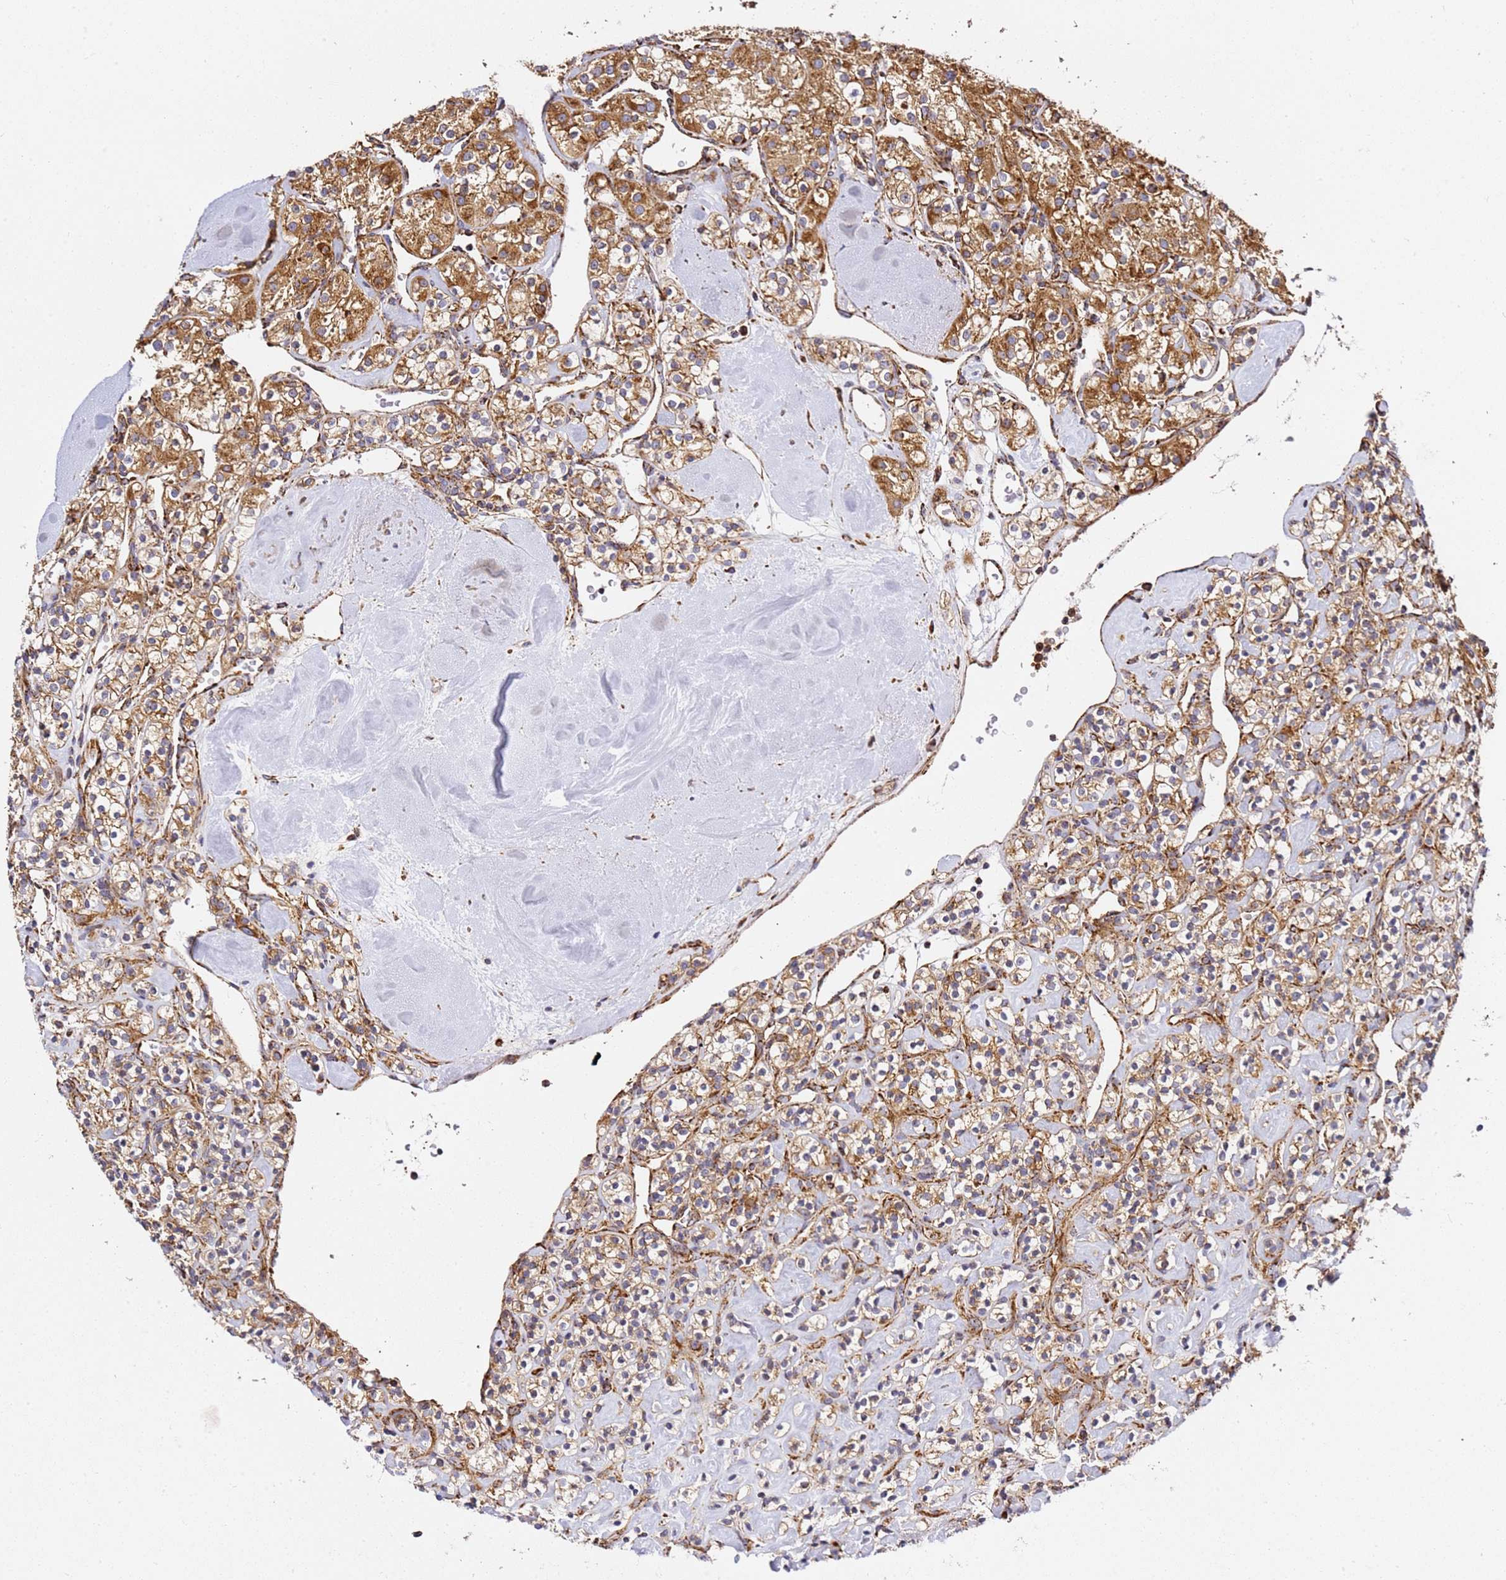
{"staining": {"intensity": "moderate", "quantity": ">75%", "location": "cytoplasmic/membranous"}, "tissue": "renal cancer", "cell_type": "Tumor cells", "image_type": "cancer", "snomed": [{"axis": "morphology", "description": "Adenocarcinoma, NOS"}, {"axis": "topography", "description": "Kidney"}], "caption": "Human adenocarcinoma (renal) stained with a protein marker displays moderate staining in tumor cells.", "gene": "NDUFA3", "patient": {"sex": "male", "age": 77}}